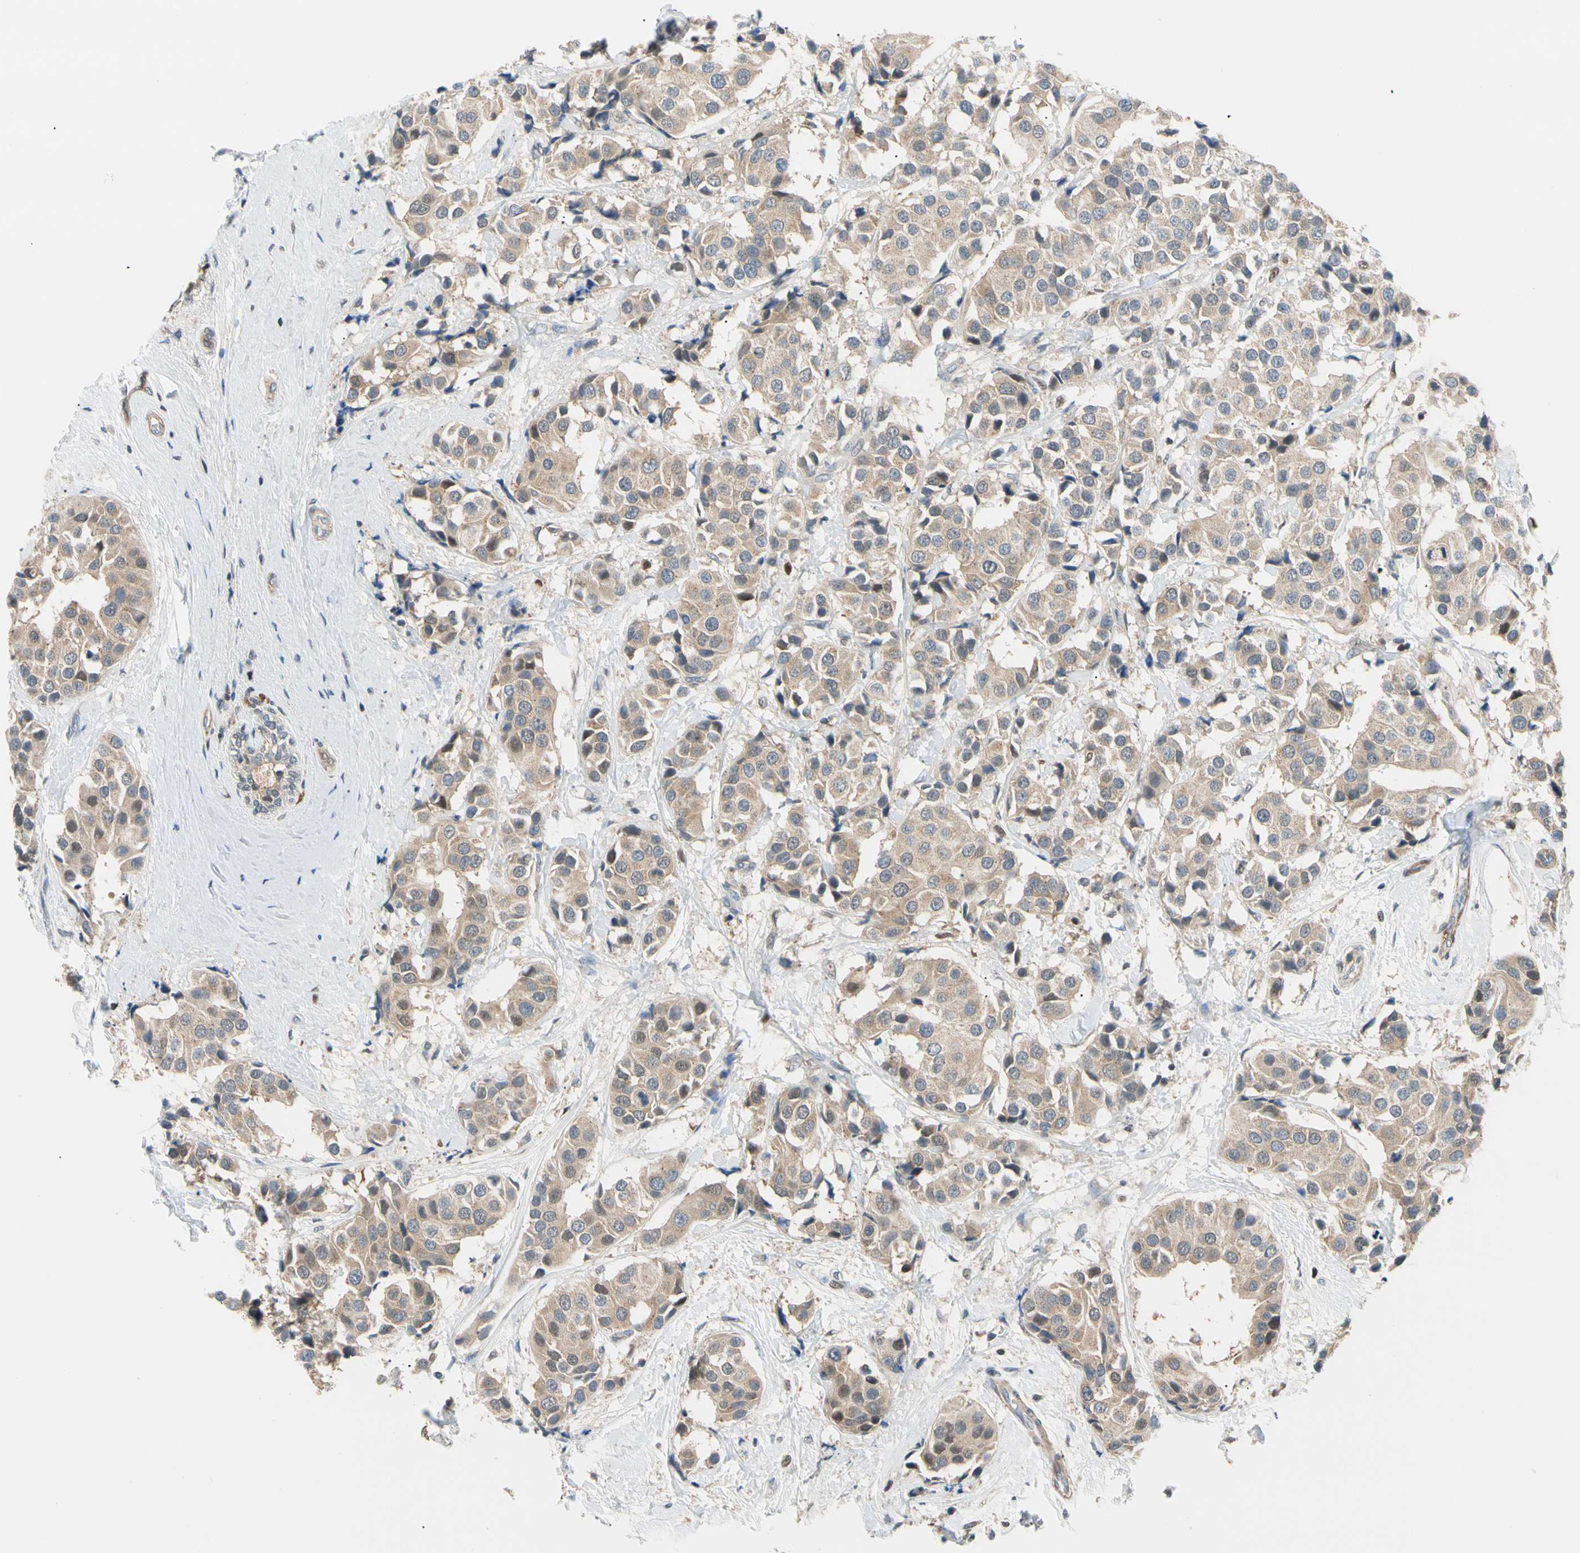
{"staining": {"intensity": "moderate", "quantity": ">75%", "location": "cytoplasmic/membranous"}, "tissue": "breast cancer", "cell_type": "Tumor cells", "image_type": "cancer", "snomed": [{"axis": "morphology", "description": "Normal tissue, NOS"}, {"axis": "morphology", "description": "Duct carcinoma"}, {"axis": "topography", "description": "Breast"}], "caption": "An immunohistochemistry image of tumor tissue is shown. Protein staining in brown highlights moderate cytoplasmic/membranous positivity in breast intraductal carcinoma within tumor cells.", "gene": "SEC23B", "patient": {"sex": "female", "age": 39}}